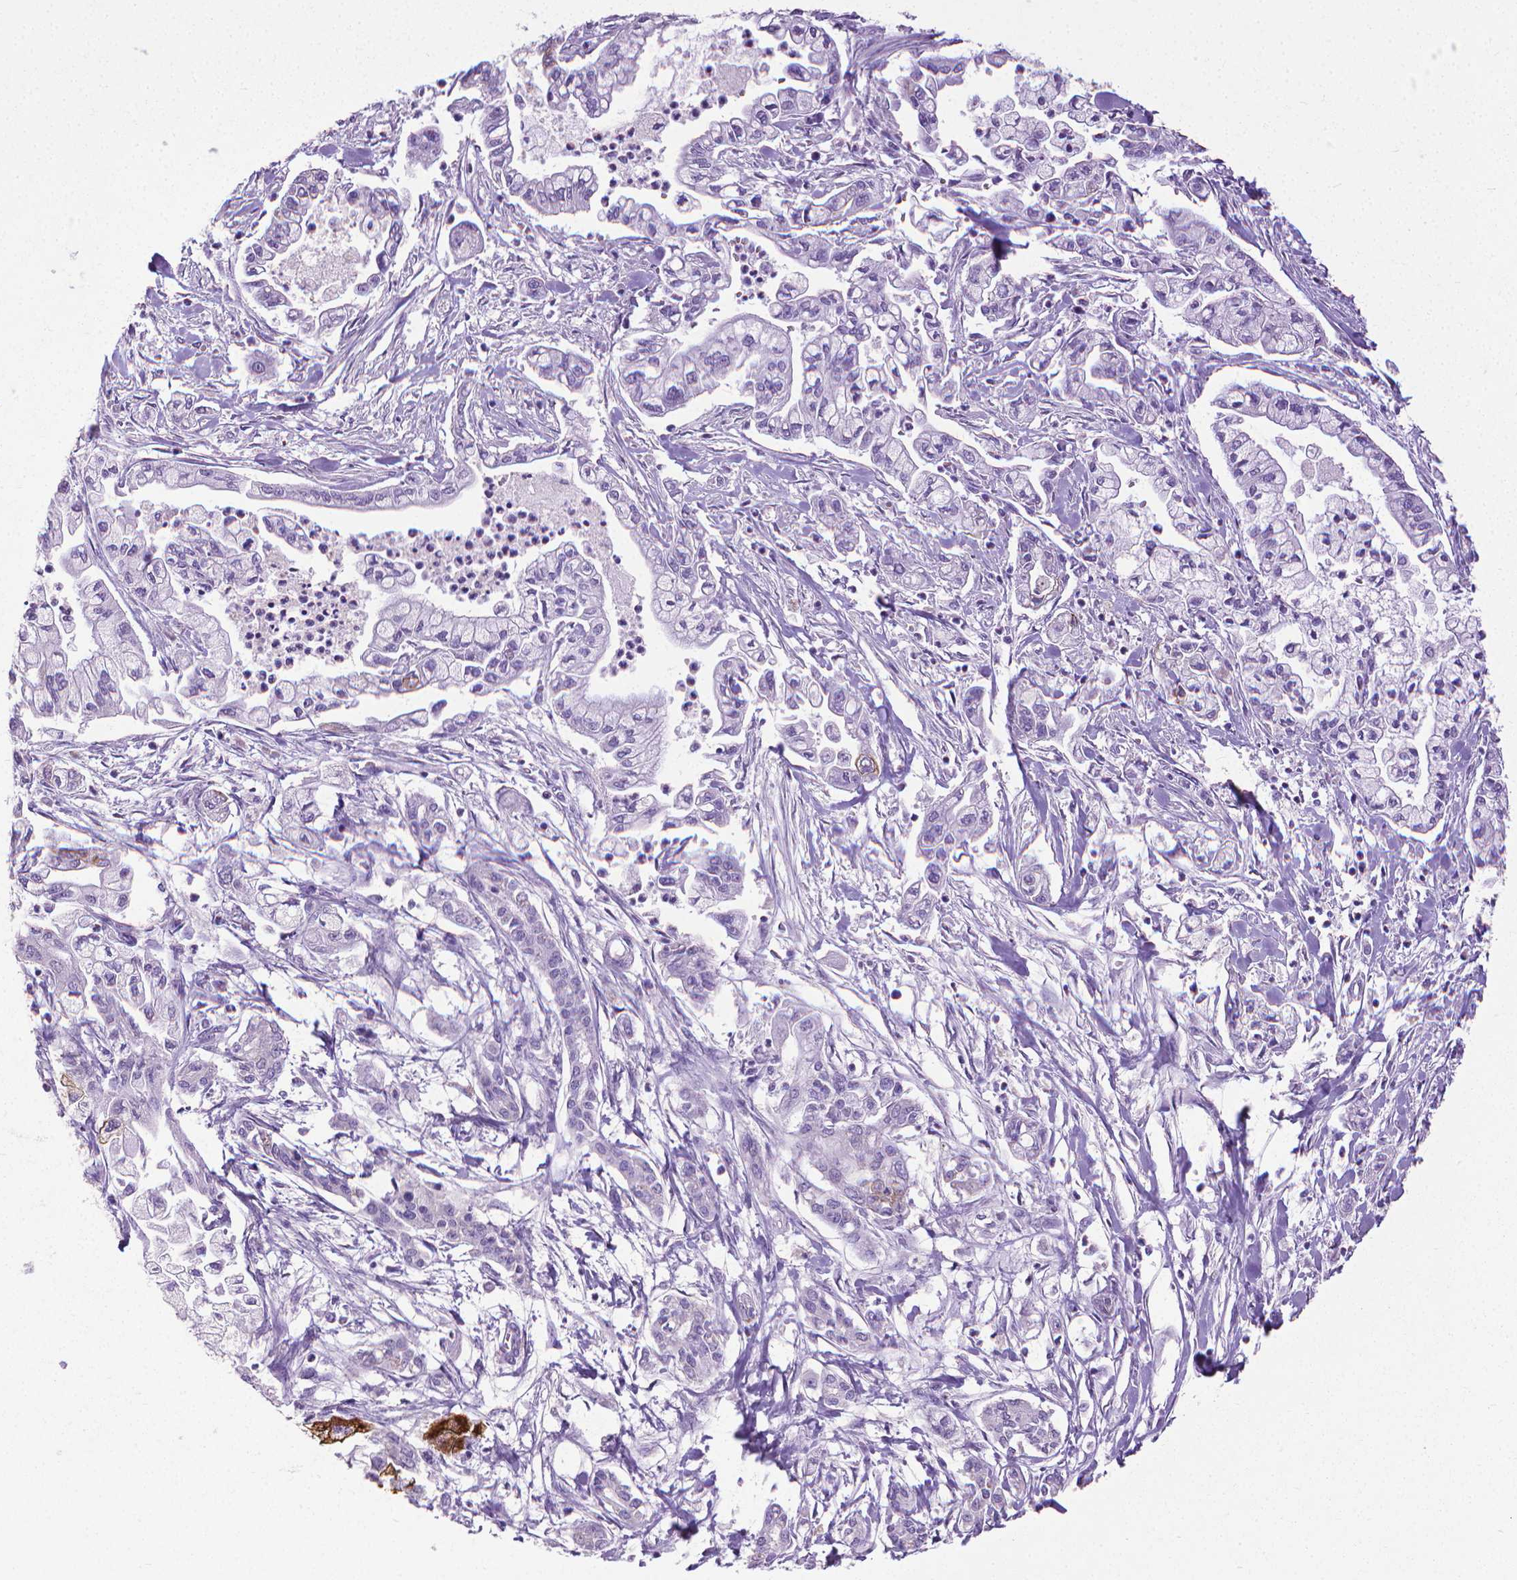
{"staining": {"intensity": "negative", "quantity": "none", "location": "none"}, "tissue": "pancreatic cancer", "cell_type": "Tumor cells", "image_type": "cancer", "snomed": [{"axis": "morphology", "description": "Adenocarcinoma, NOS"}, {"axis": "topography", "description": "Pancreas"}], "caption": "Immunohistochemistry (IHC) of pancreatic adenocarcinoma displays no expression in tumor cells. Brightfield microscopy of immunohistochemistry stained with DAB (3,3'-diaminobenzidine) (brown) and hematoxylin (blue), captured at high magnification.", "gene": "KRT5", "patient": {"sex": "male", "age": 54}}